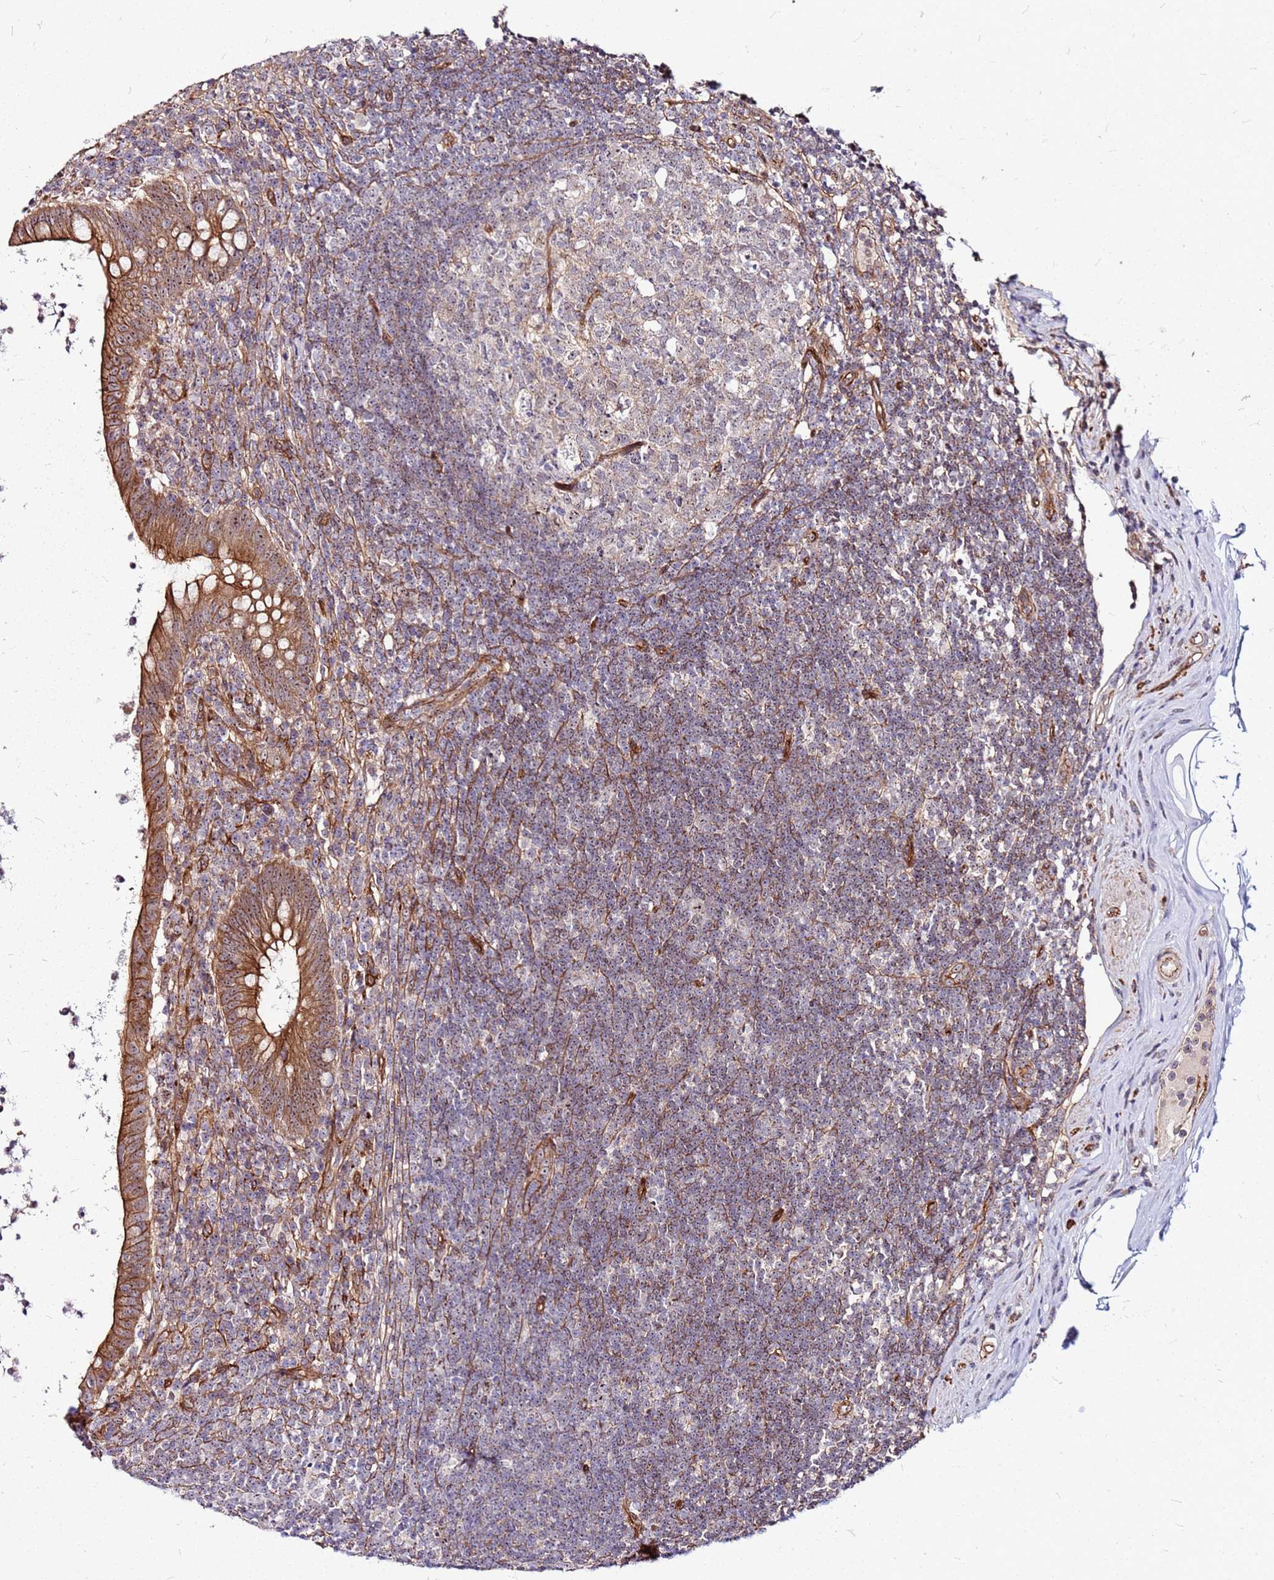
{"staining": {"intensity": "strong", "quantity": ">75%", "location": "cytoplasmic/membranous,nuclear"}, "tissue": "appendix", "cell_type": "Glandular cells", "image_type": "normal", "snomed": [{"axis": "morphology", "description": "Normal tissue, NOS"}, {"axis": "topography", "description": "Appendix"}], "caption": "Immunohistochemistry (IHC) of benign appendix shows high levels of strong cytoplasmic/membranous,nuclear staining in about >75% of glandular cells.", "gene": "TOPAZ1", "patient": {"sex": "female", "age": 56}}